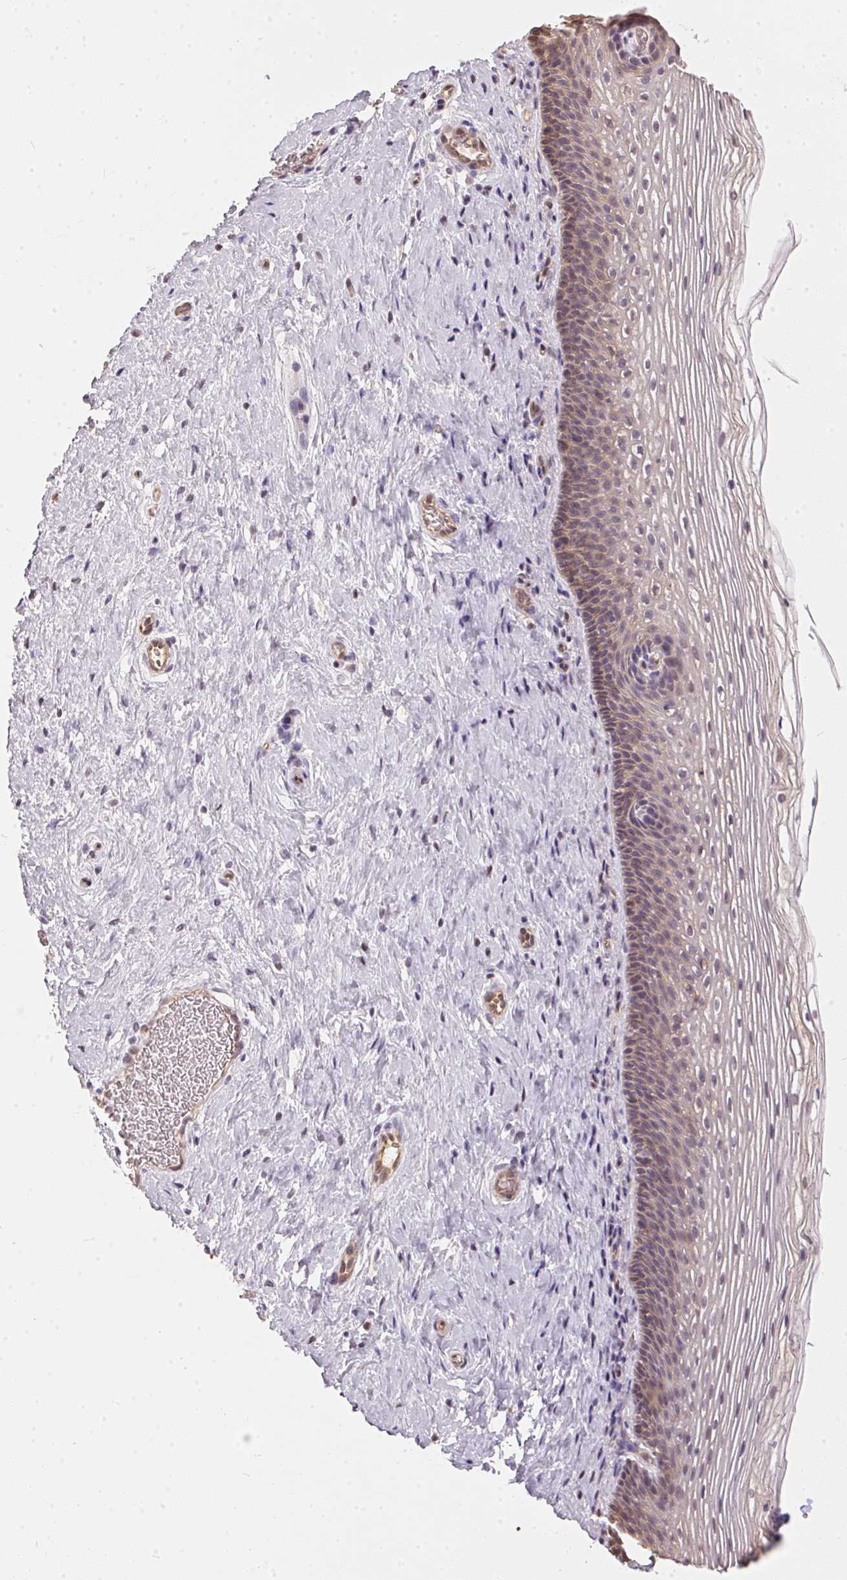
{"staining": {"intensity": "weak", "quantity": "<25%", "location": "cytoplasmic/membranous"}, "tissue": "cervix", "cell_type": "Glandular cells", "image_type": "normal", "snomed": [{"axis": "morphology", "description": "Normal tissue, NOS"}, {"axis": "topography", "description": "Cervix"}], "caption": "This is a photomicrograph of immunohistochemistry (IHC) staining of unremarkable cervix, which shows no staining in glandular cells.", "gene": "BLMH", "patient": {"sex": "female", "age": 34}}